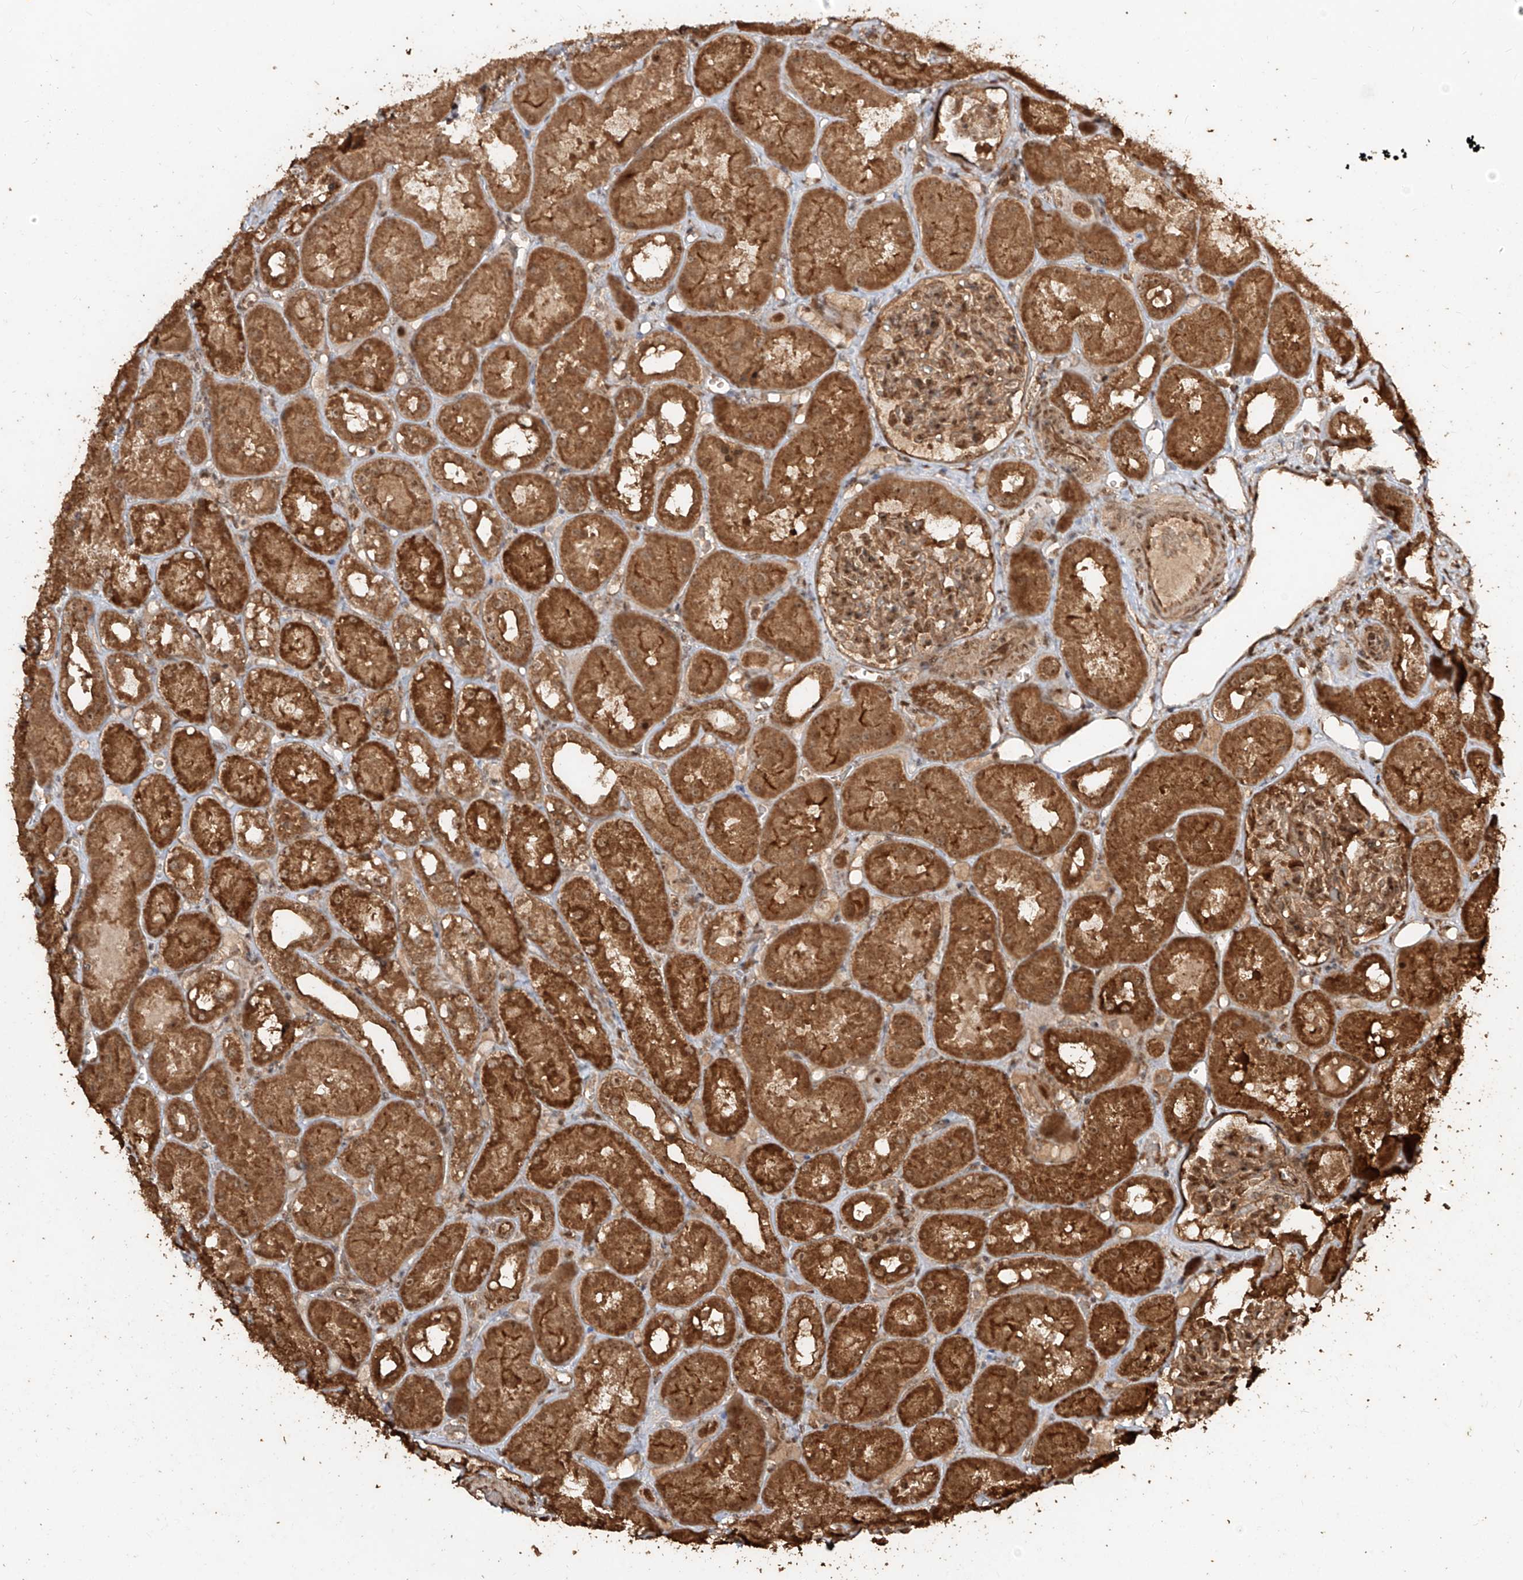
{"staining": {"intensity": "moderate", "quantity": ">75%", "location": "cytoplasmic/membranous,nuclear"}, "tissue": "kidney", "cell_type": "Cells in glomeruli", "image_type": "normal", "snomed": [{"axis": "morphology", "description": "Normal tissue, NOS"}, {"axis": "topography", "description": "Kidney"}], "caption": "Unremarkable kidney shows moderate cytoplasmic/membranous,nuclear expression in approximately >75% of cells in glomeruli, visualized by immunohistochemistry.", "gene": "ZNF660", "patient": {"sex": "male", "age": 16}}